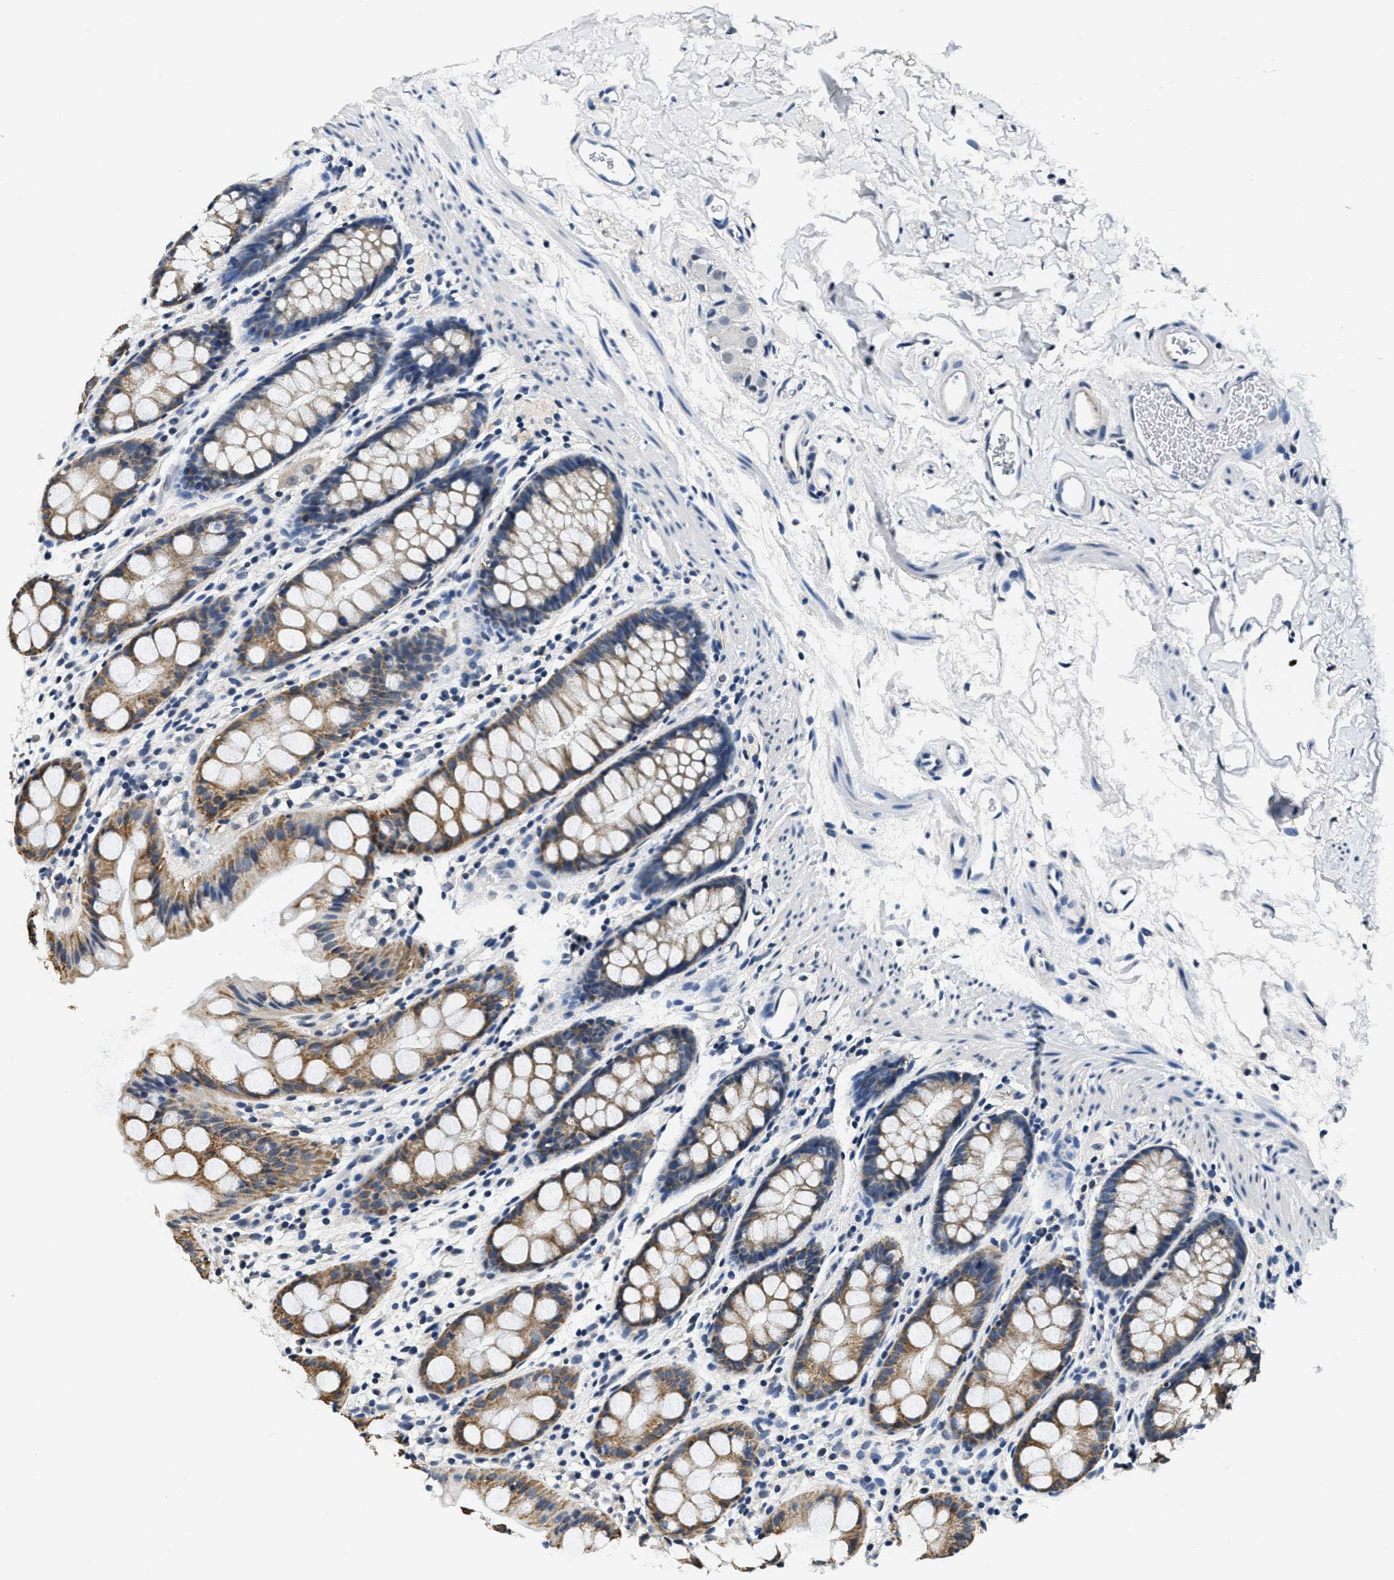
{"staining": {"intensity": "moderate", "quantity": "25%-75%", "location": "cytoplasmic/membranous"}, "tissue": "rectum", "cell_type": "Glandular cells", "image_type": "normal", "snomed": [{"axis": "morphology", "description": "Normal tissue, NOS"}, {"axis": "topography", "description": "Rectum"}], "caption": "Protein analysis of normal rectum demonstrates moderate cytoplasmic/membranous staining in approximately 25%-75% of glandular cells. The staining was performed using DAB (3,3'-diaminobenzidine), with brown indicating positive protein expression. Nuclei are stained blue with hematoxylin.", "gene": "HS3ST2", "patient": {"sex": "female", "age": 65}}